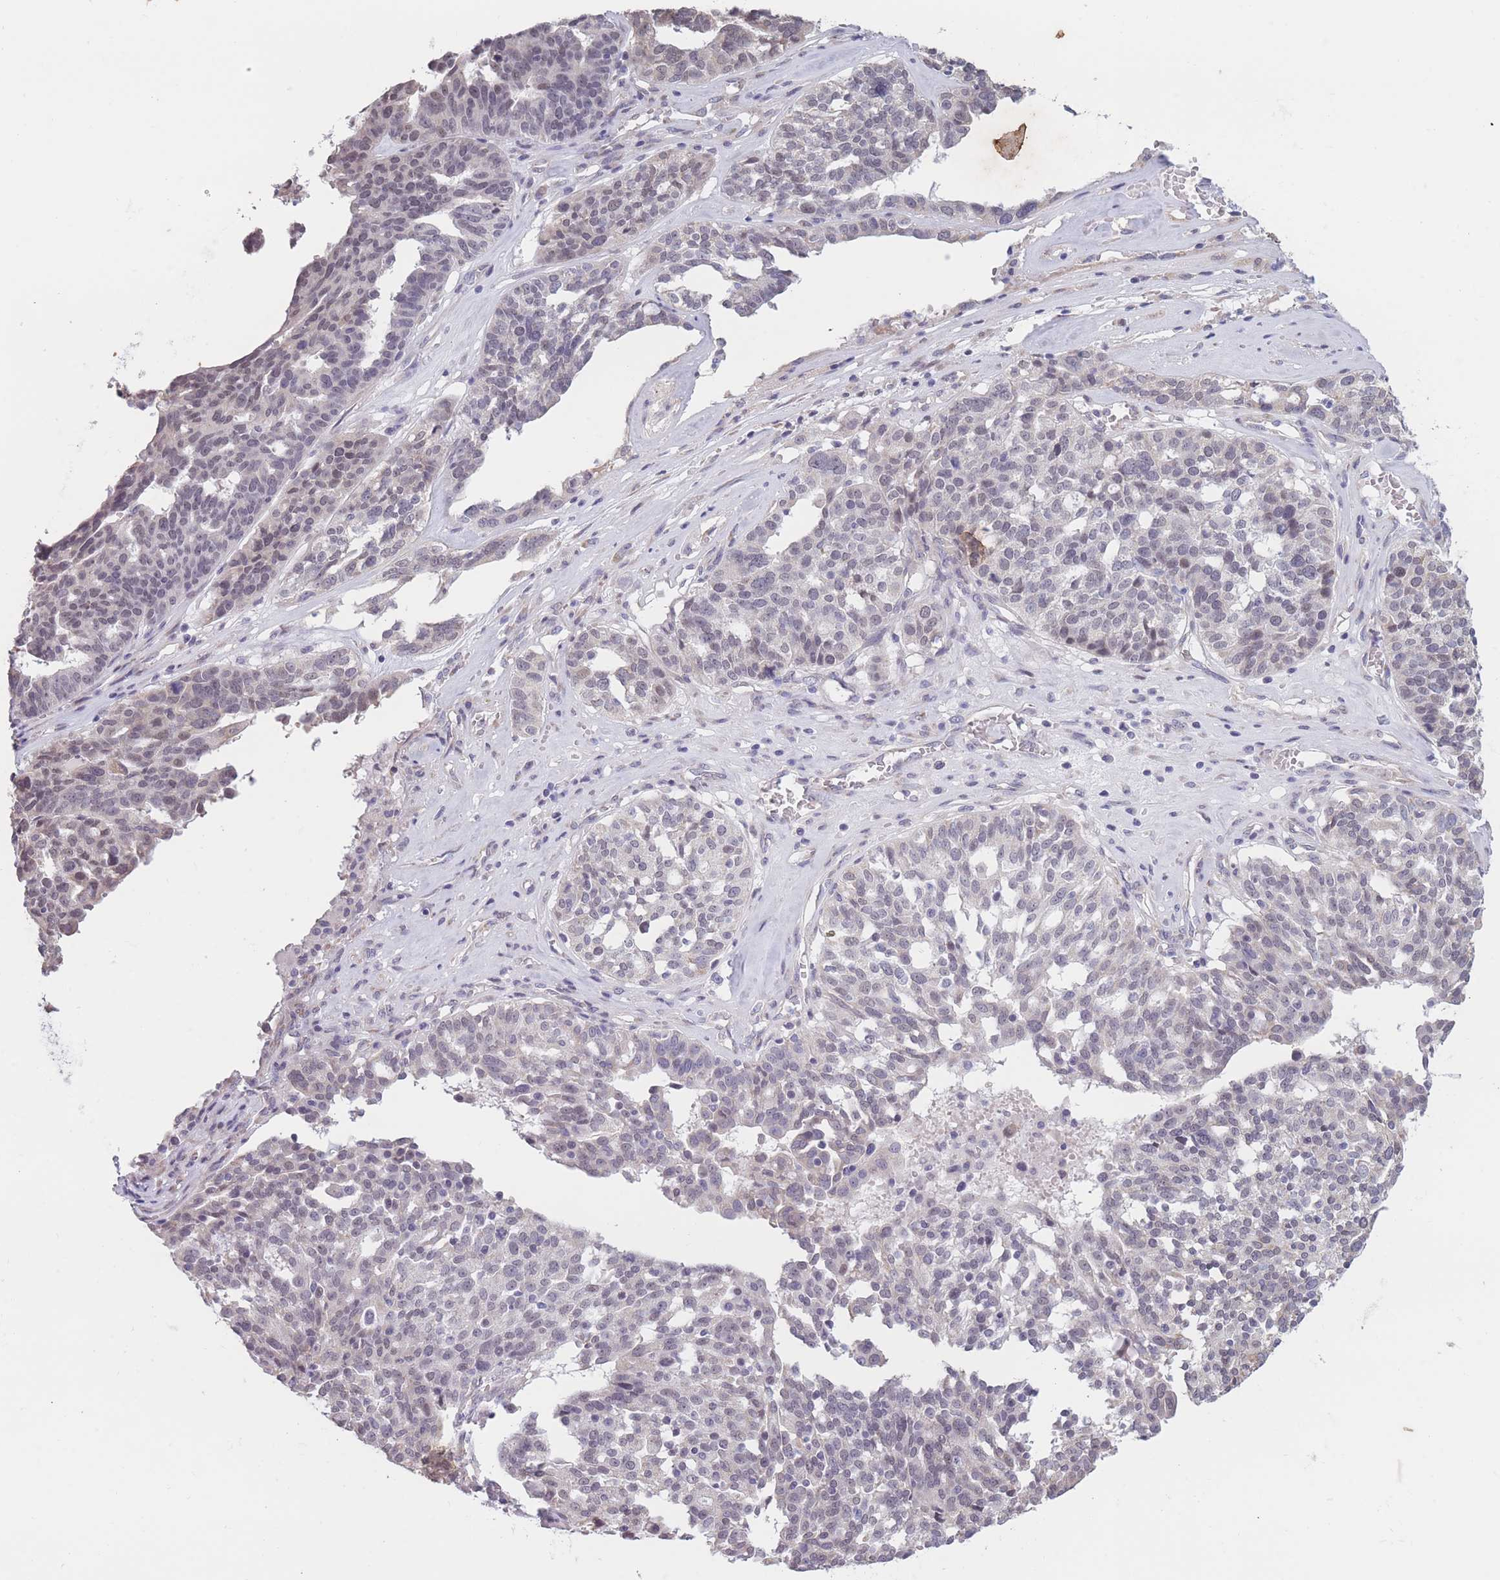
{"staining": {"intensity": "negative", "quantity": "none", "location": "none"}, "tissue": "ovarian cancer", "cell_type": "Tumor cells", "image_type": "cancer", "snomed": [{"axis": "morphology", "description": "Cystadenocarcinoma, serous, NOS"}, {"axis": "topography", "description": "Ovary"}], "caption": "A high-resolution image shows immunohistochemistry staining of serous cystadenocarcinoma (ovarian), which reveals no significant expression in tumor cells.", "gene": "COL27A1", "patient": {"sex": "female", "age": 59}}